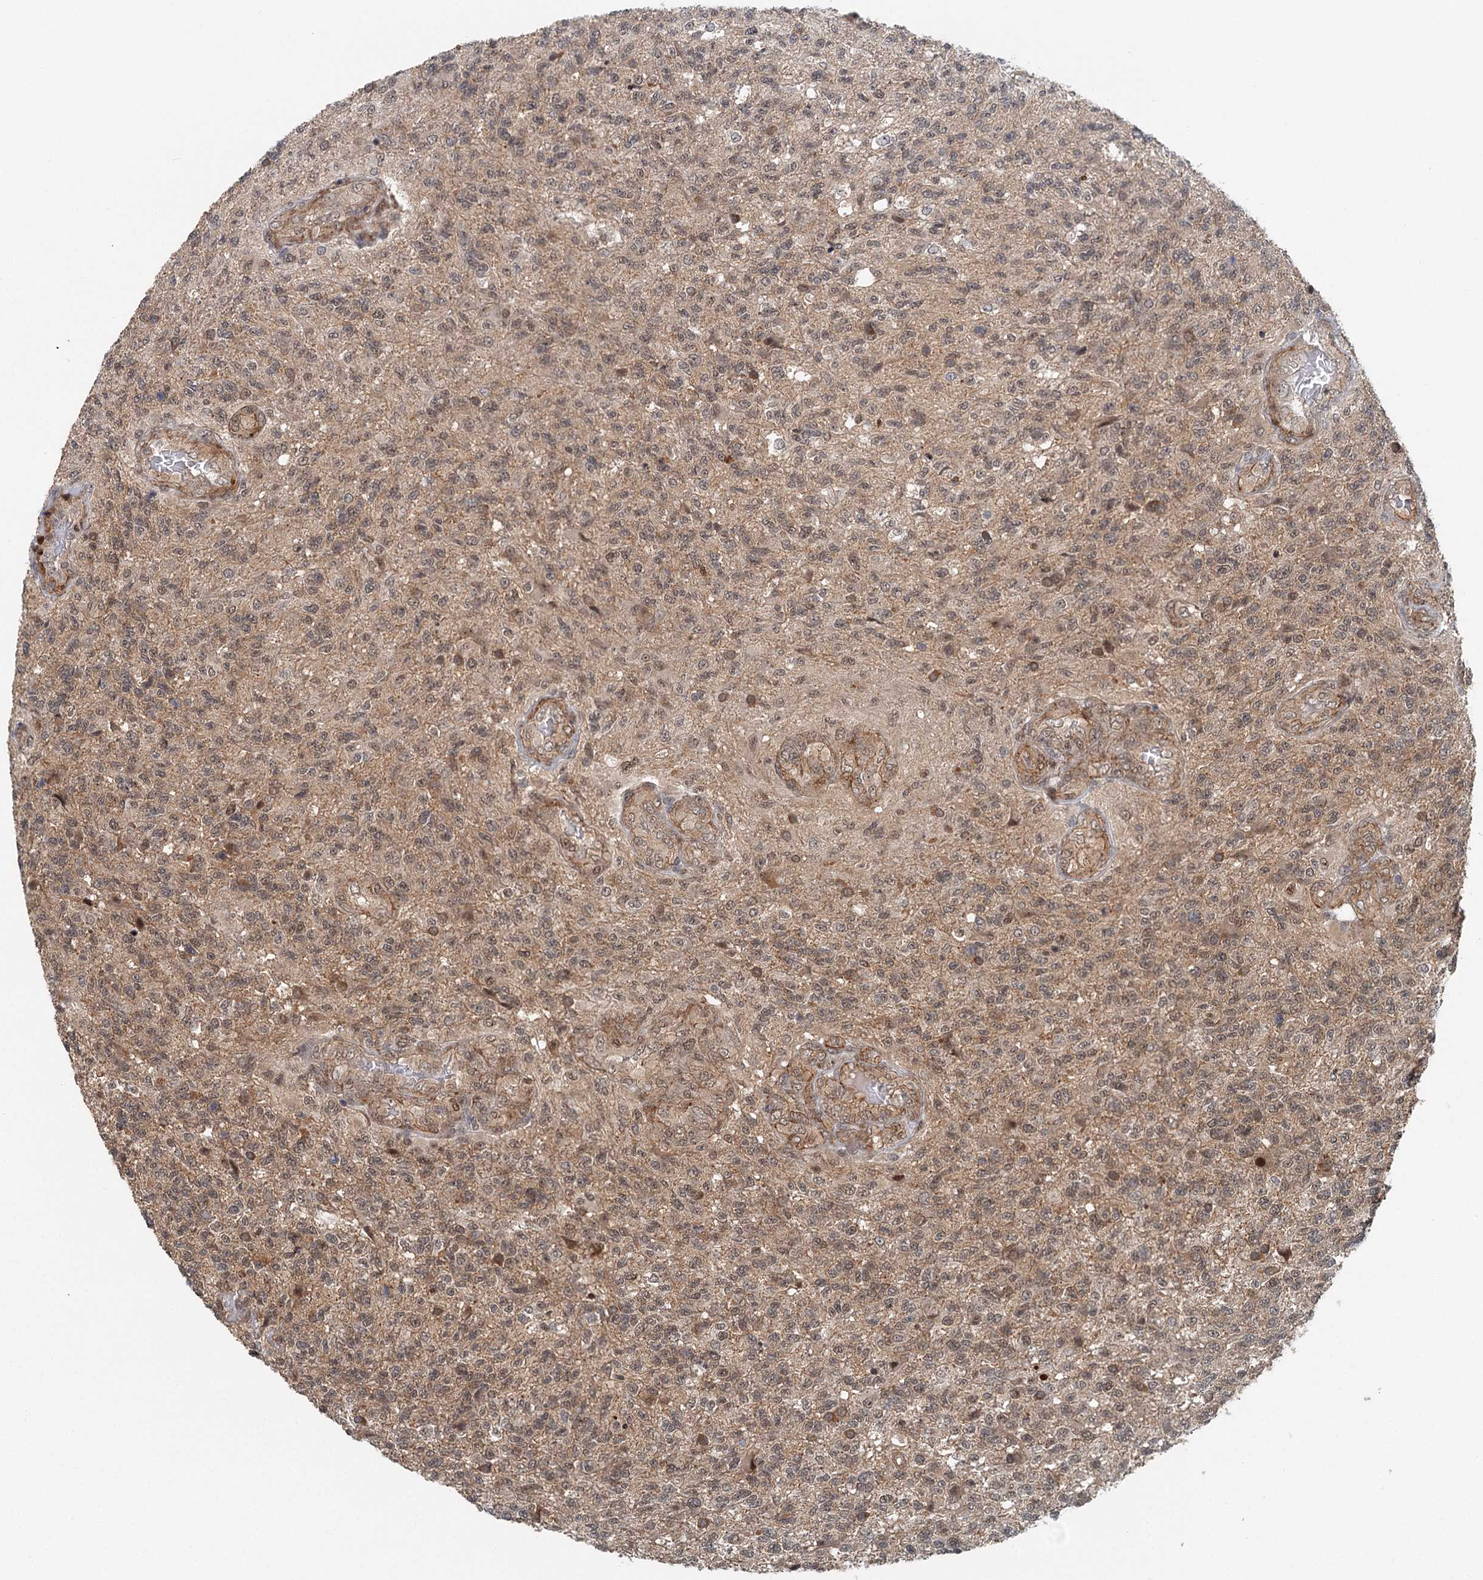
{"staining": {"intensity": "moderate", "quantity": ">75%", "location": "cytoplasmic/membranous,nuclear"}, "tissue": "glioma", "cell_type": "Tumor cells", "image_type": "cancer", "snomed": [{"axis": "morphology", "description": "Glioma, malignant, High grade"}, {"axis": "topography", "description": "Brain"}], "caption": "Moderate cytoplasmic/membranous and nuclear staining for a protein is seen in about >75% of tumor cells of glioma using IHC.", "gene": "TAS2R42", "patient": {"sex": "male", "age": 56}}